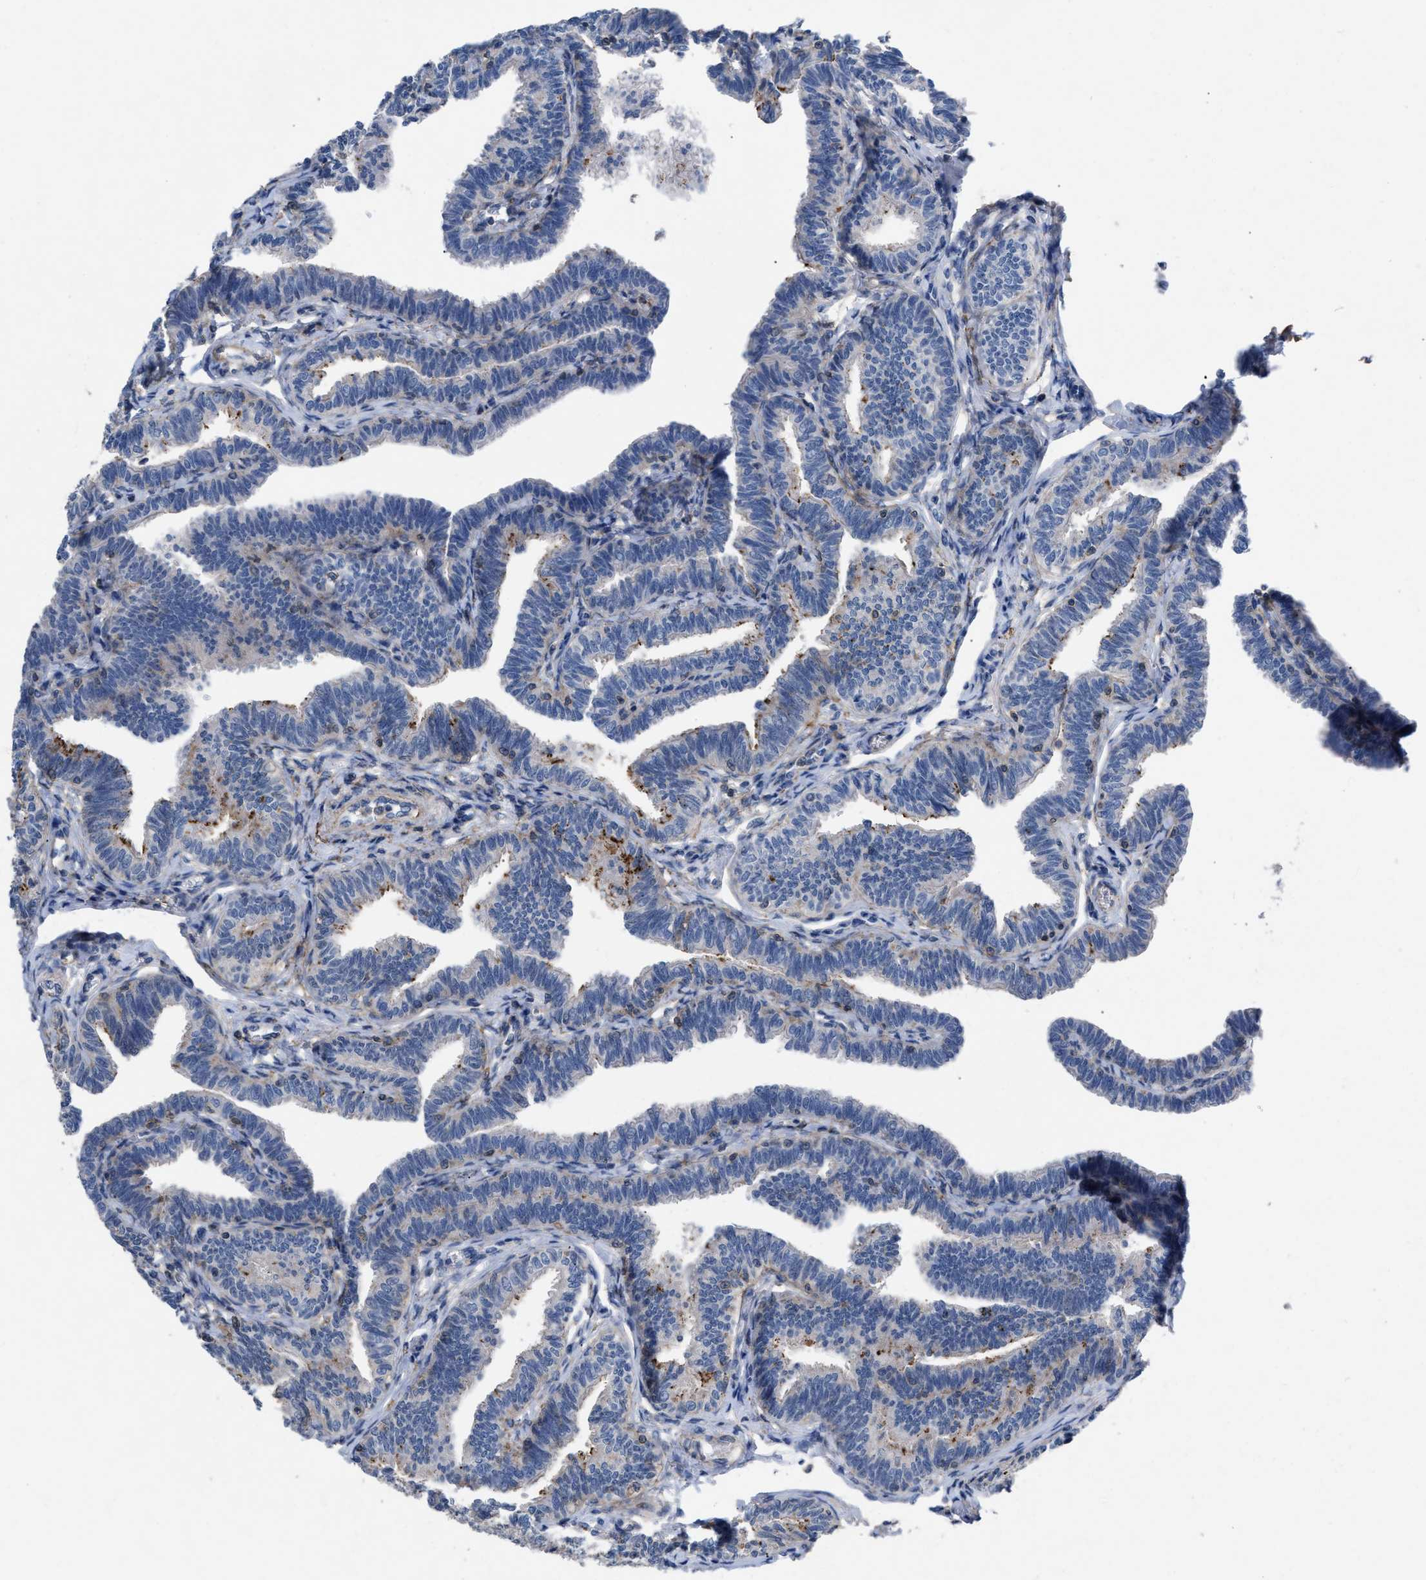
{"staining": {"intensity": "moderate", "quantity": "<25%", "location": "cytoplasmic/membranous"}, "tissue": "fallopian tube", "cell_type": "Glandular cells", "image_type": "normal", "snomed": [{"axis": "morphology", "description": "Normal tissue, NOS"}, {"axis": "topography", "description": "Fallopian tube"}, {"axis": "topography", "description": "Ovary"}], "caption": "The image exhibits staining of benign fallopian tube, revealing moderate cytoplasmic/membranous protein expression (brown color) within glandular cells. The protein is stained brown, and the nuclei are stained in blue (DAB IHC with brightfield microscopy, high magnification).", "gene": "TMEM131", "patient": {"sex": "female", "age": 23}}